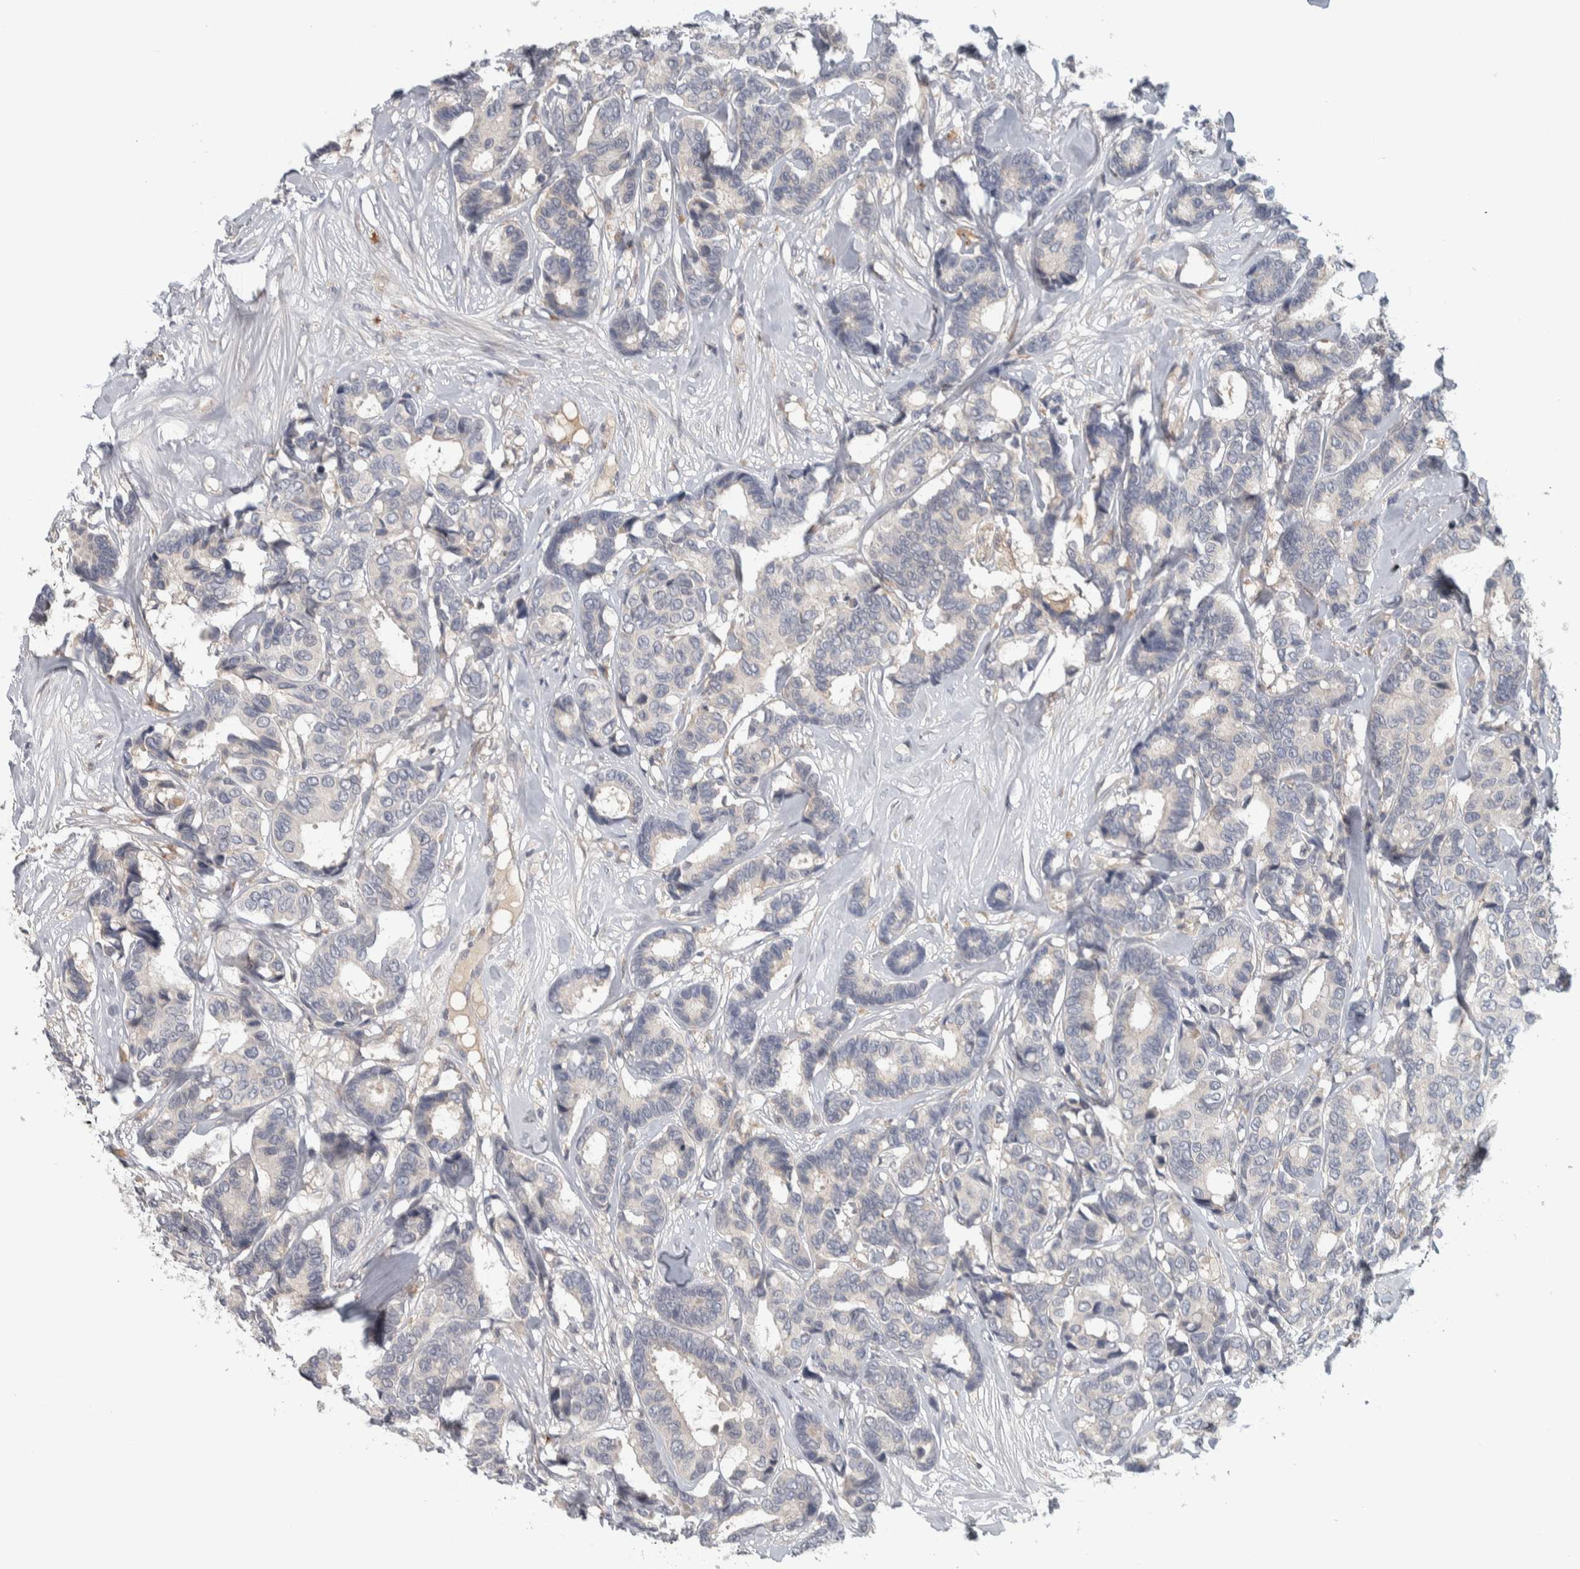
{"staining": {"intensity": "negative", "quantity": "none", "location": "none"}, "tissue": "breast cancer", "cell_type": "Tumor cells", "image_type": "cancer", "snomed": [{"axis": "morphology", "description": "Duct carcinoma"}, {"axis": "topography", "description": "Breast"}], "caption": "An image of human breast intraductal carcinoma is negative for staining in tumor cells.", "gene": "ADPRM", "patient": {"sex": "female", "age": 87}}